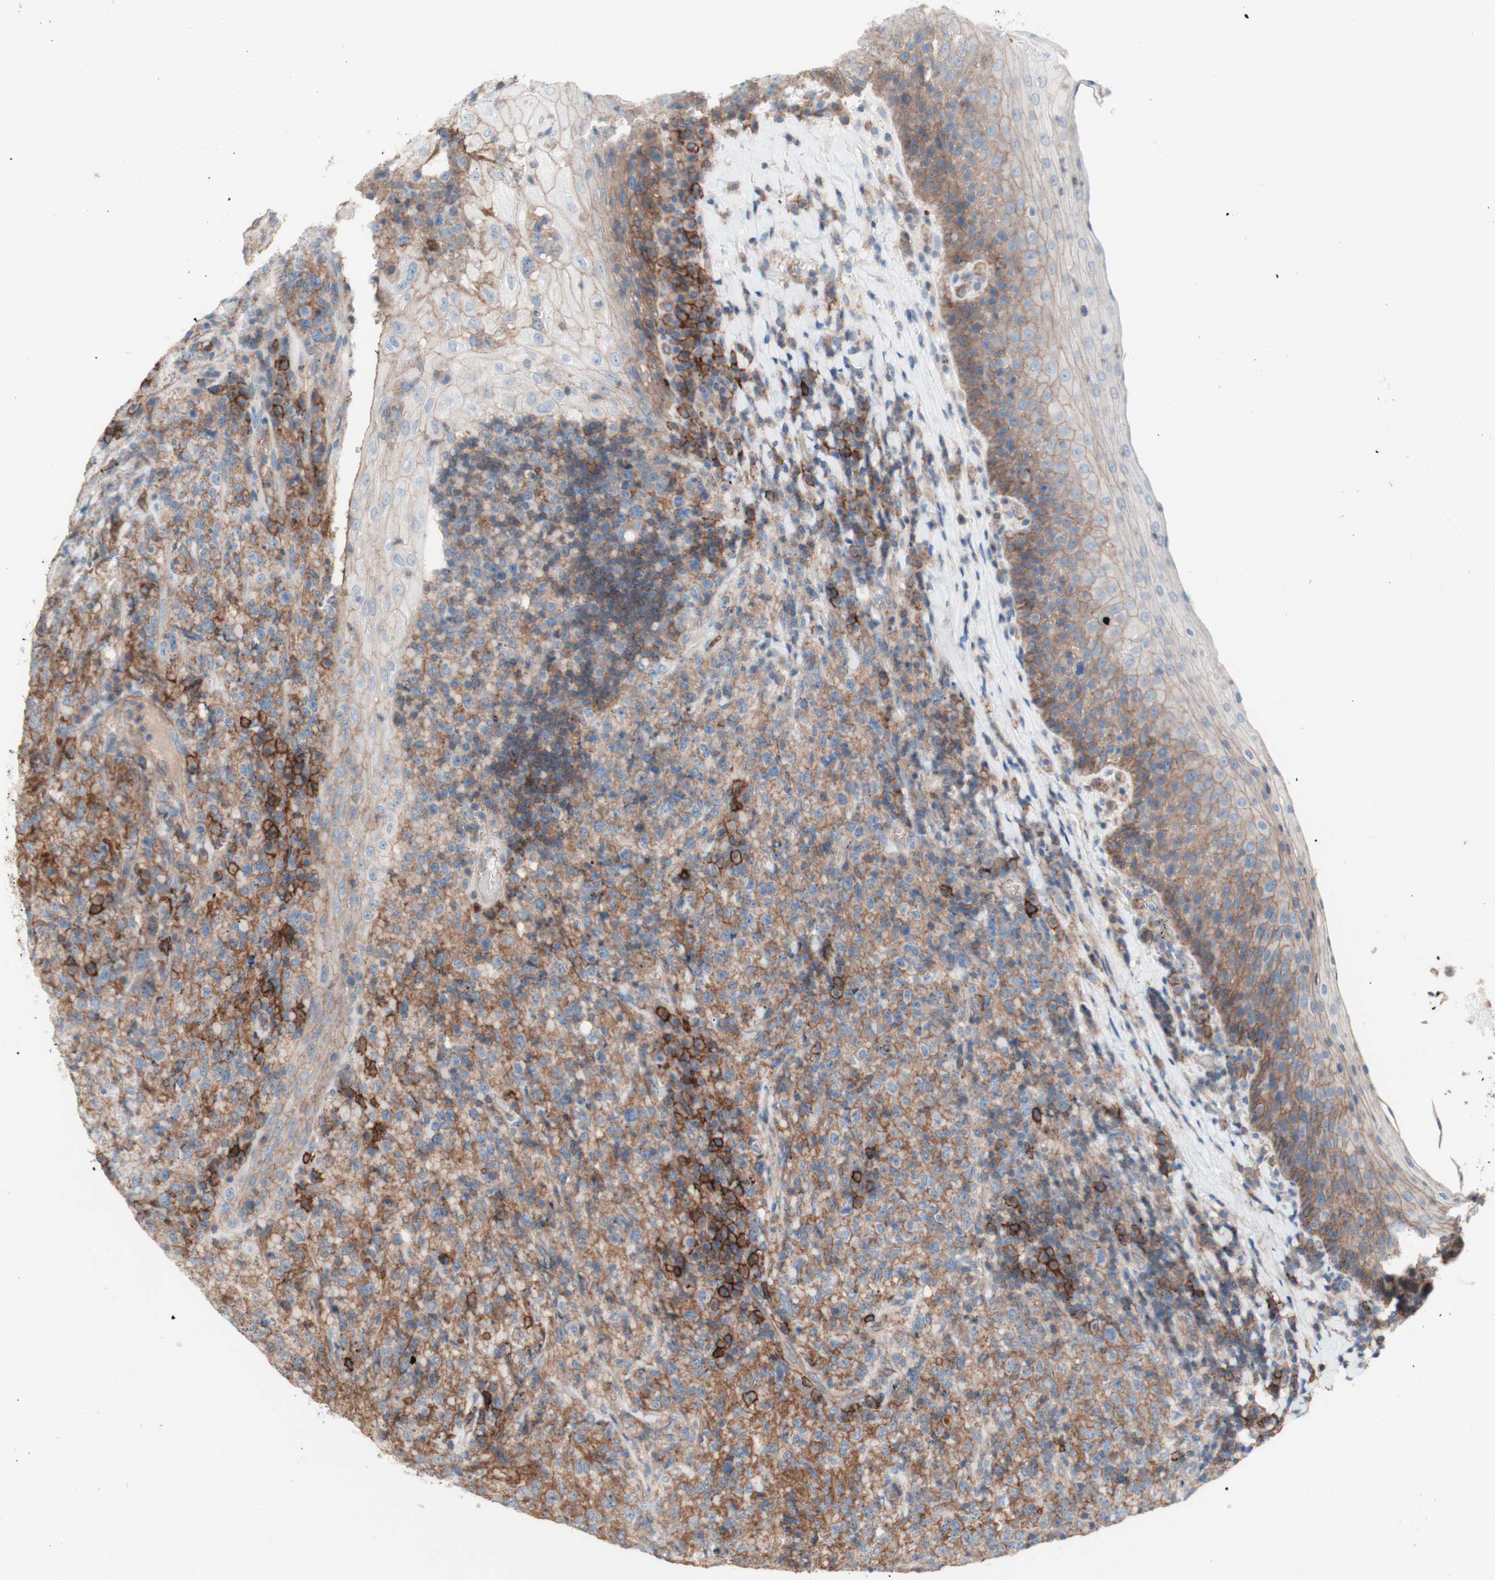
{"staining": {"intensity": "weak", "quantity": ">75%", "location": "cytoplasmic/membranous"}, "tissue": "lymphoma", "cell_type": "Tumor cells", "image_type": "cancer", "snomed": [{"axis": "morphology", "description": "Malignant lymphoma, non-Hodgkin's type, High grade"}, {"axis": "topography", "description": "Tonsil"}], "caption": "IHC image of neoplastic tissue: human malignant lymphoma, non-Hodgkin's type (high-grade) stained using immunohistochemistry demonstrates low levels of weak protein expression localized specifically in the cytoplasmic/membranous of tumor cells, appearing as a cytoplasmic/membranous brown color.", "gene": "CD46", "patient": {"sex": "female", "age": 36}}